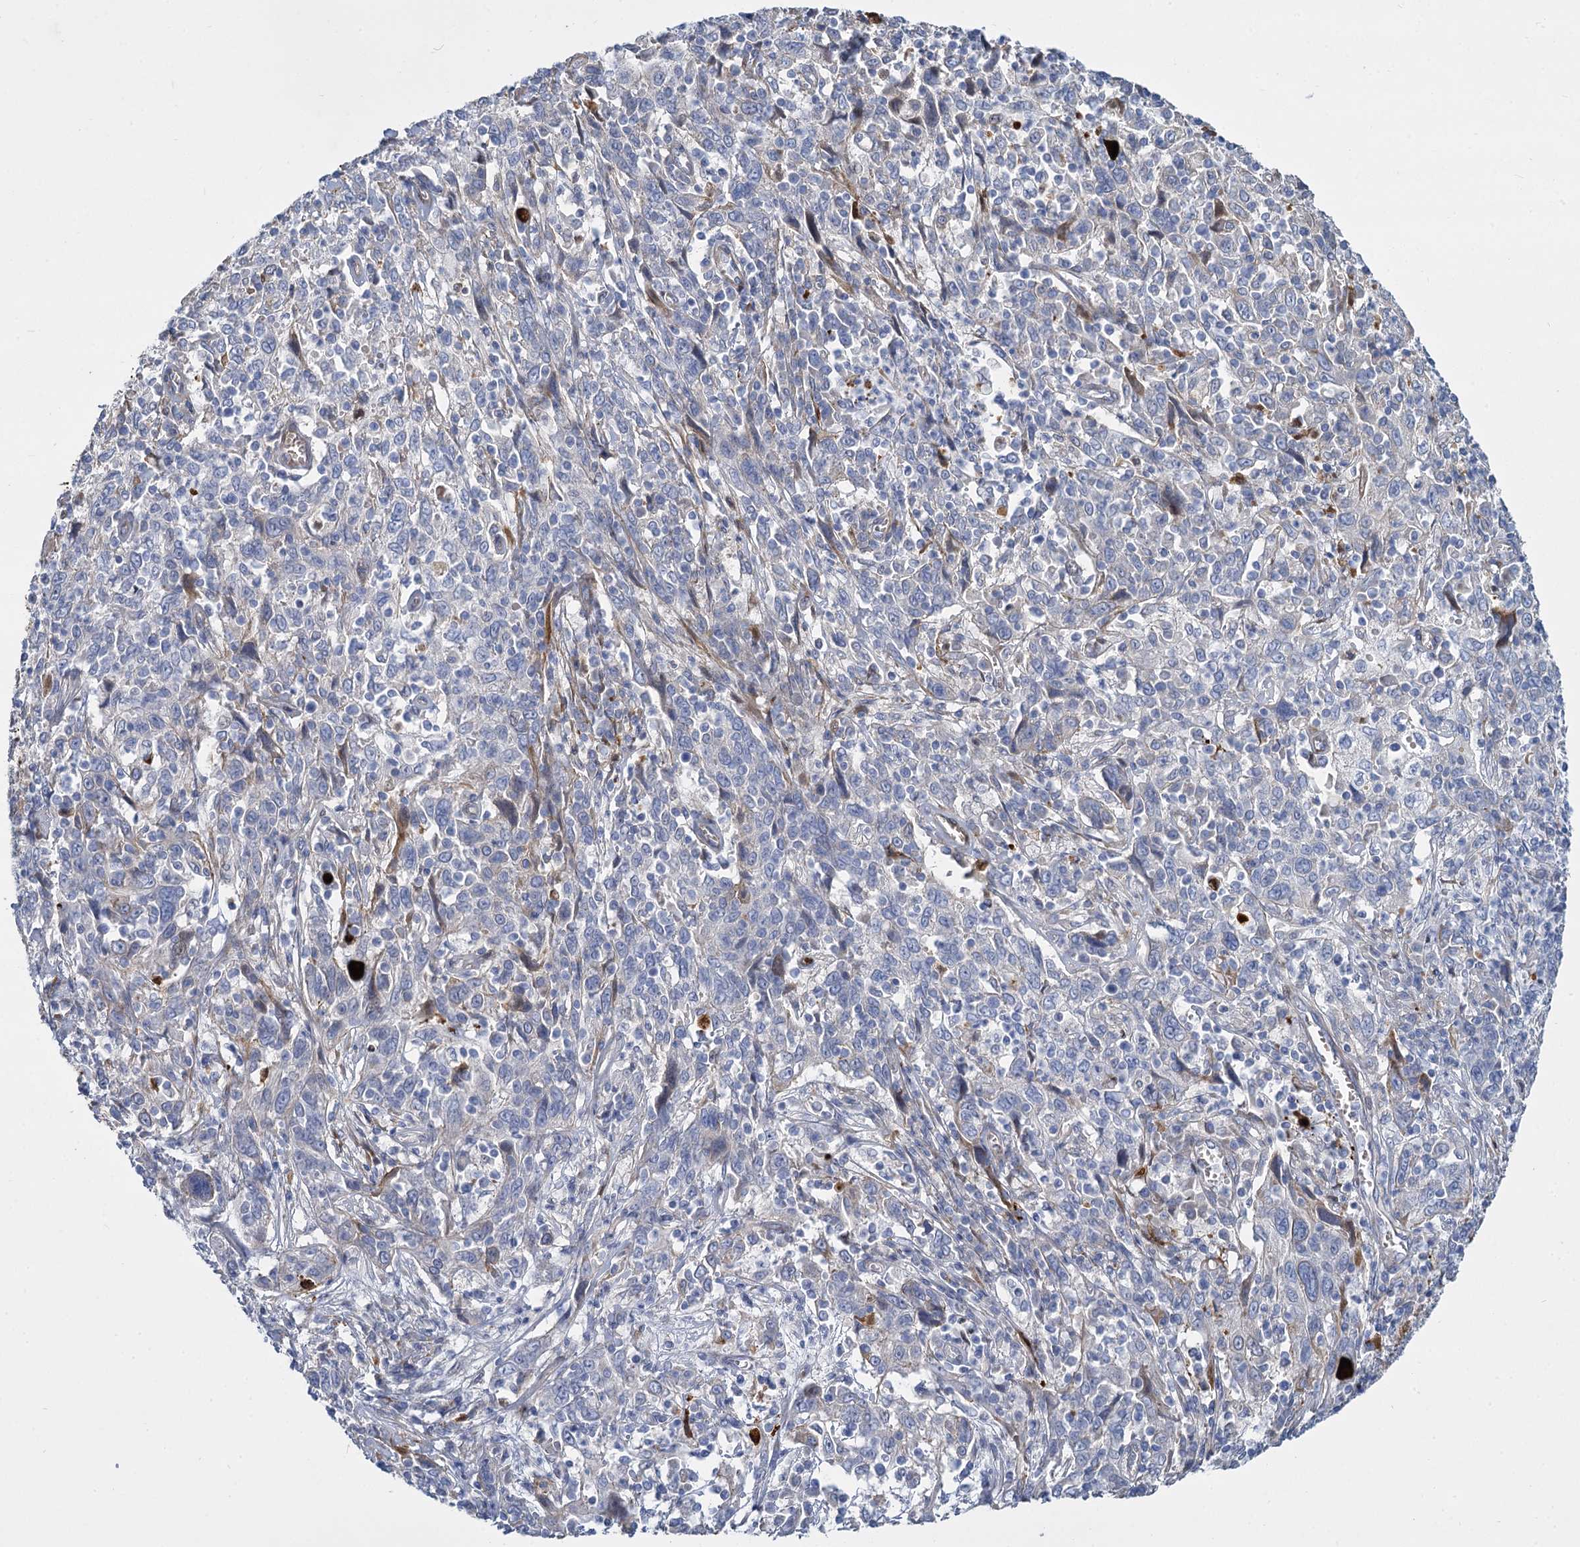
{"staining": {"intensity": "negative", "quantity": "none", "location": "none"}, "tissue": "cervical cancer", "cell_type": "Tumor cells", "image_type": "cancer", "snomed": [{"axis": "morphology", "description": "Squamous cell carcinoma, NOS"}, {"axis": "topography", "description": "Cervix"}], "caption": "Immunohistochemistry of cervical cancer shows no expression in tumor cells.", "gene": "TRIM77", "patient": {"sex": "female", "age": 46}}